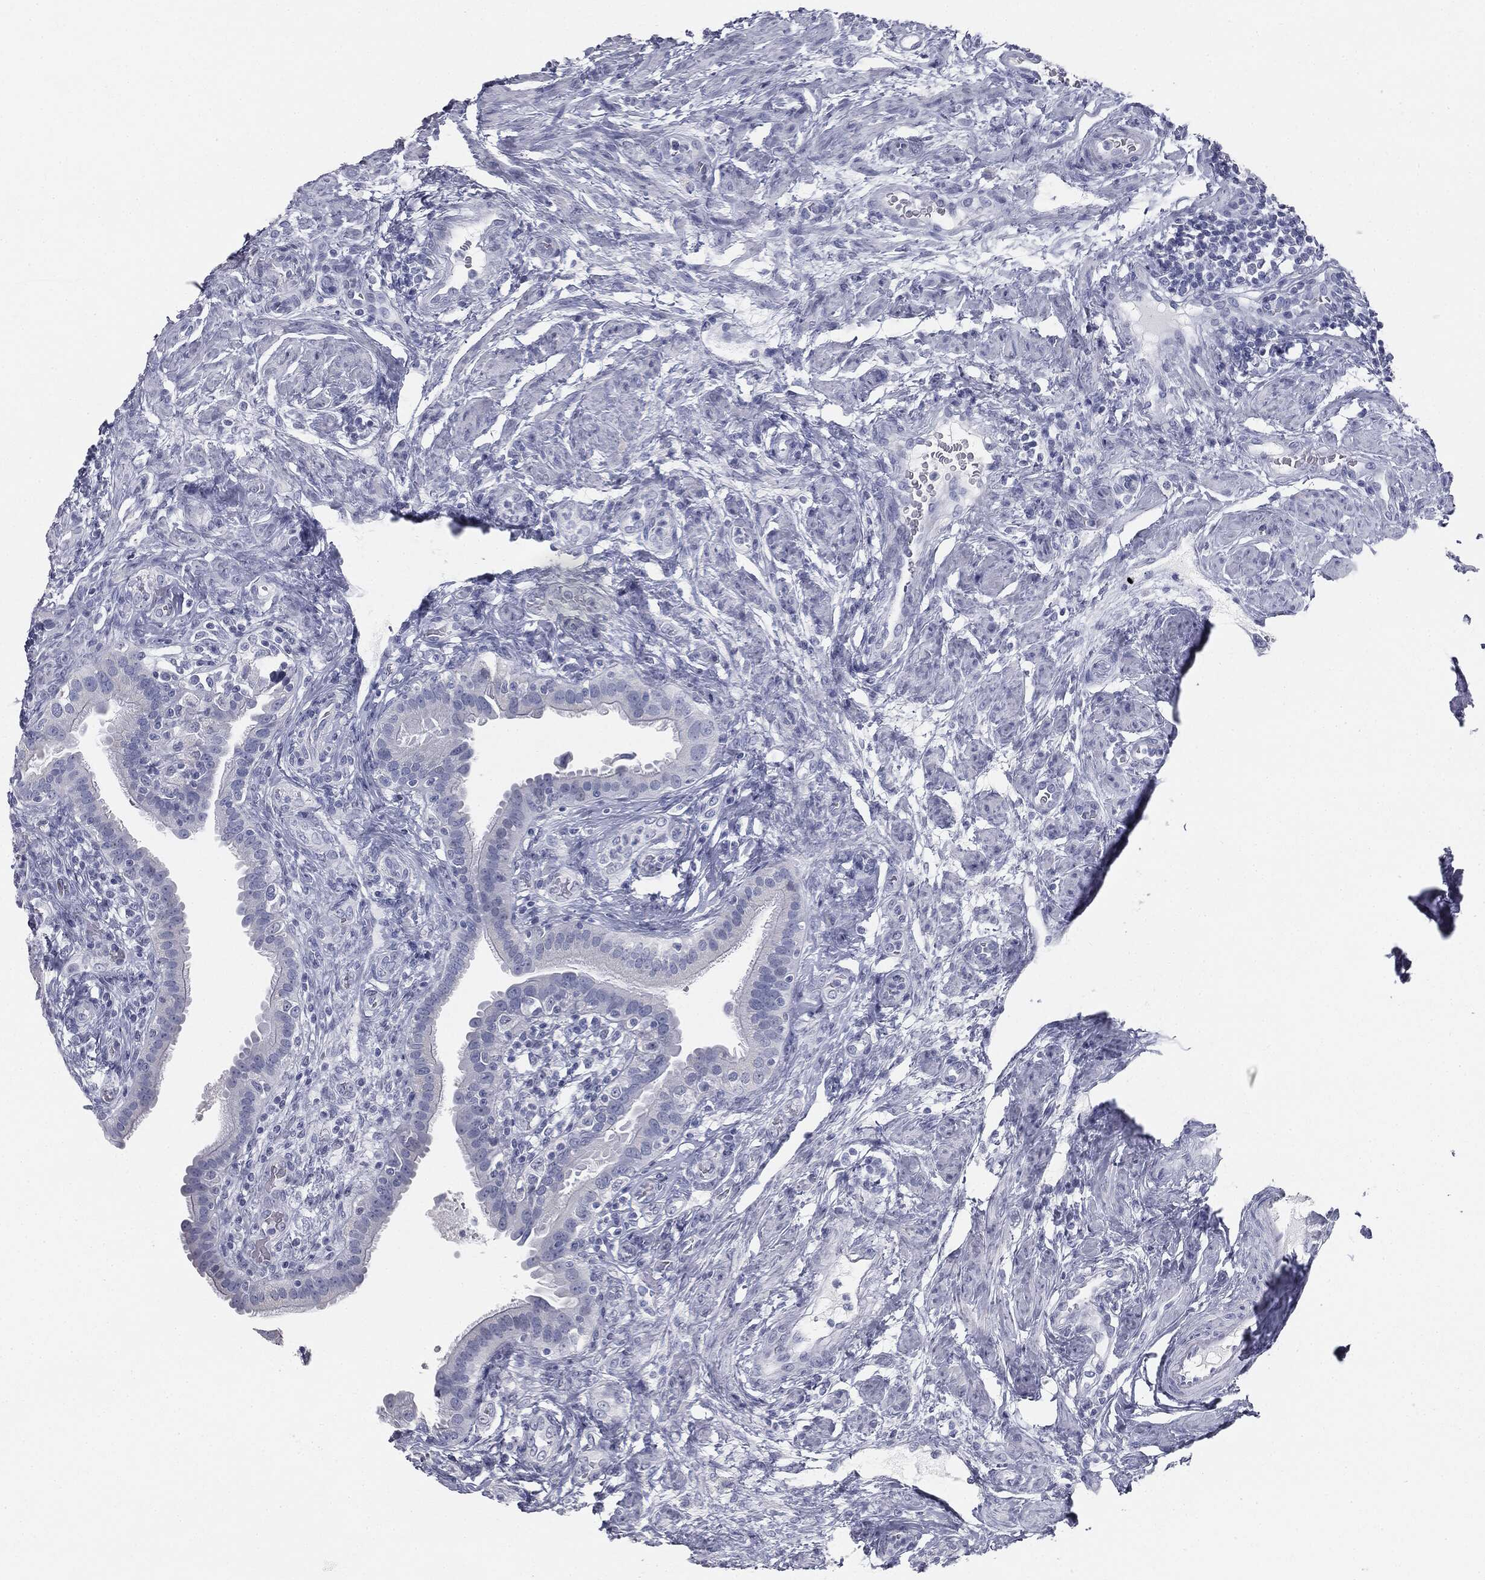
{"staining": {"intensity": "negative", "quantity": "none", "location": "none"}, "tissue": "fallopian tube", "cell_type": "Glandular cells", "image_type": "normal", "snomed": [{"axis": "morphology", "description": "Normal tissue, NOS"}, {"axis": "topography", "description": "Fallopian tube"}], "caption": "The IHC micrograph has no significant expression in glandular cells of fallopian tube. (Stains: DAB (3,3'-diaminobenzidine) immunohistochemistry with hematoxylin counter stain, Microscopy: brightfield microscopy at high magnification).", "gene": "TPO", "patient": {"sex": "female", "age": 41}}